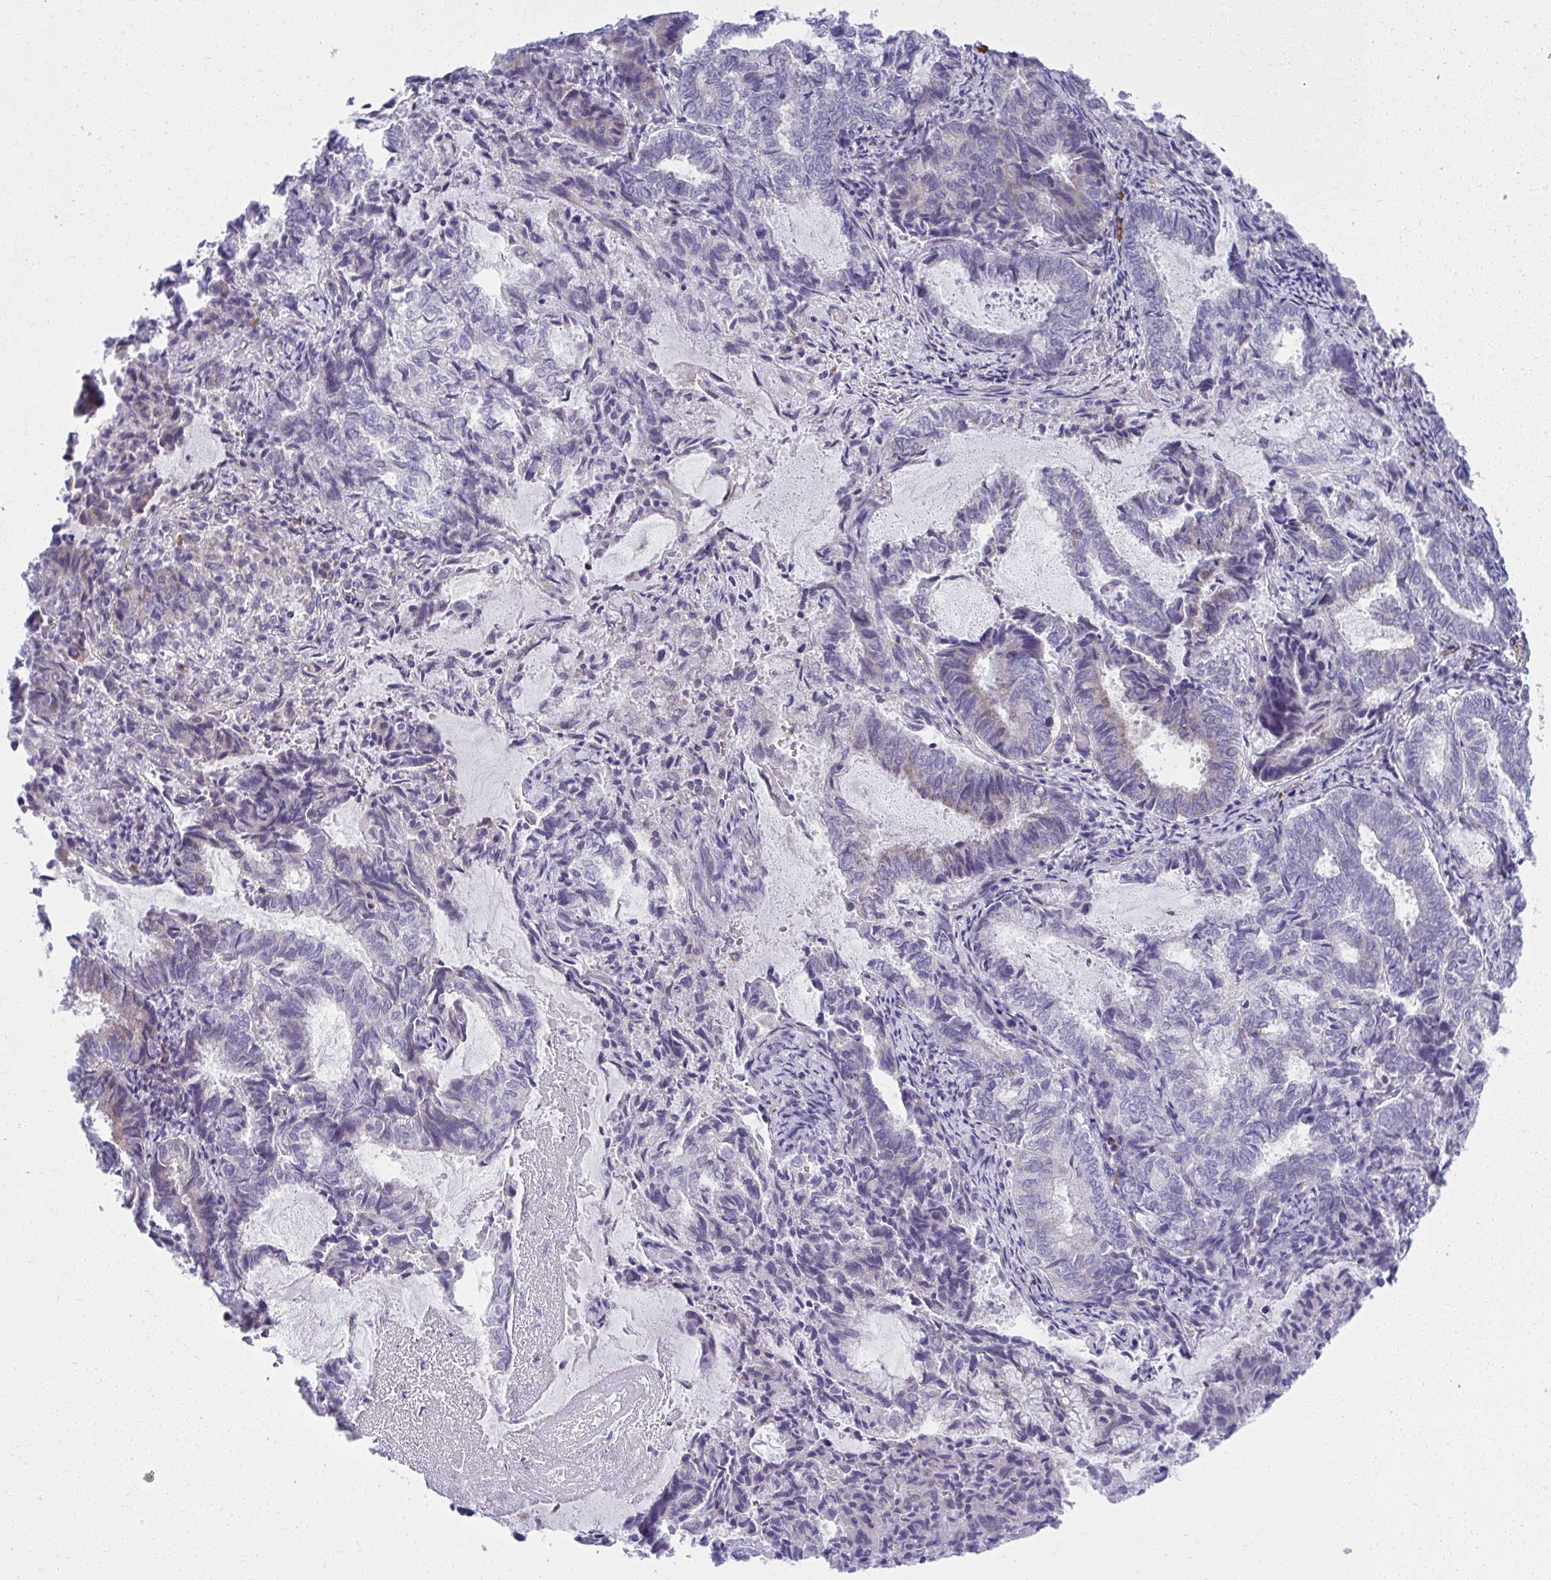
{"staining": {"intensity": "negative", "quantity": "none", "location": "none"}, "tissue": "endometrial cancer", "cell_type": "Tumor cells", "image_type": "cancer", "snomed": [{"axis": "morphology", "description": "Adenocarcinoma, NOS"}, {"axis": "topography", "description": "Endometrium"}], "caption": "Human endometrial cancer (adenocarcinoma) stained for a protein using immunohistochemistry (IHC) reveals no expression in tumor cells.", "gene": "PUS7L", "patient": {"sex": "female", "age": 80}}